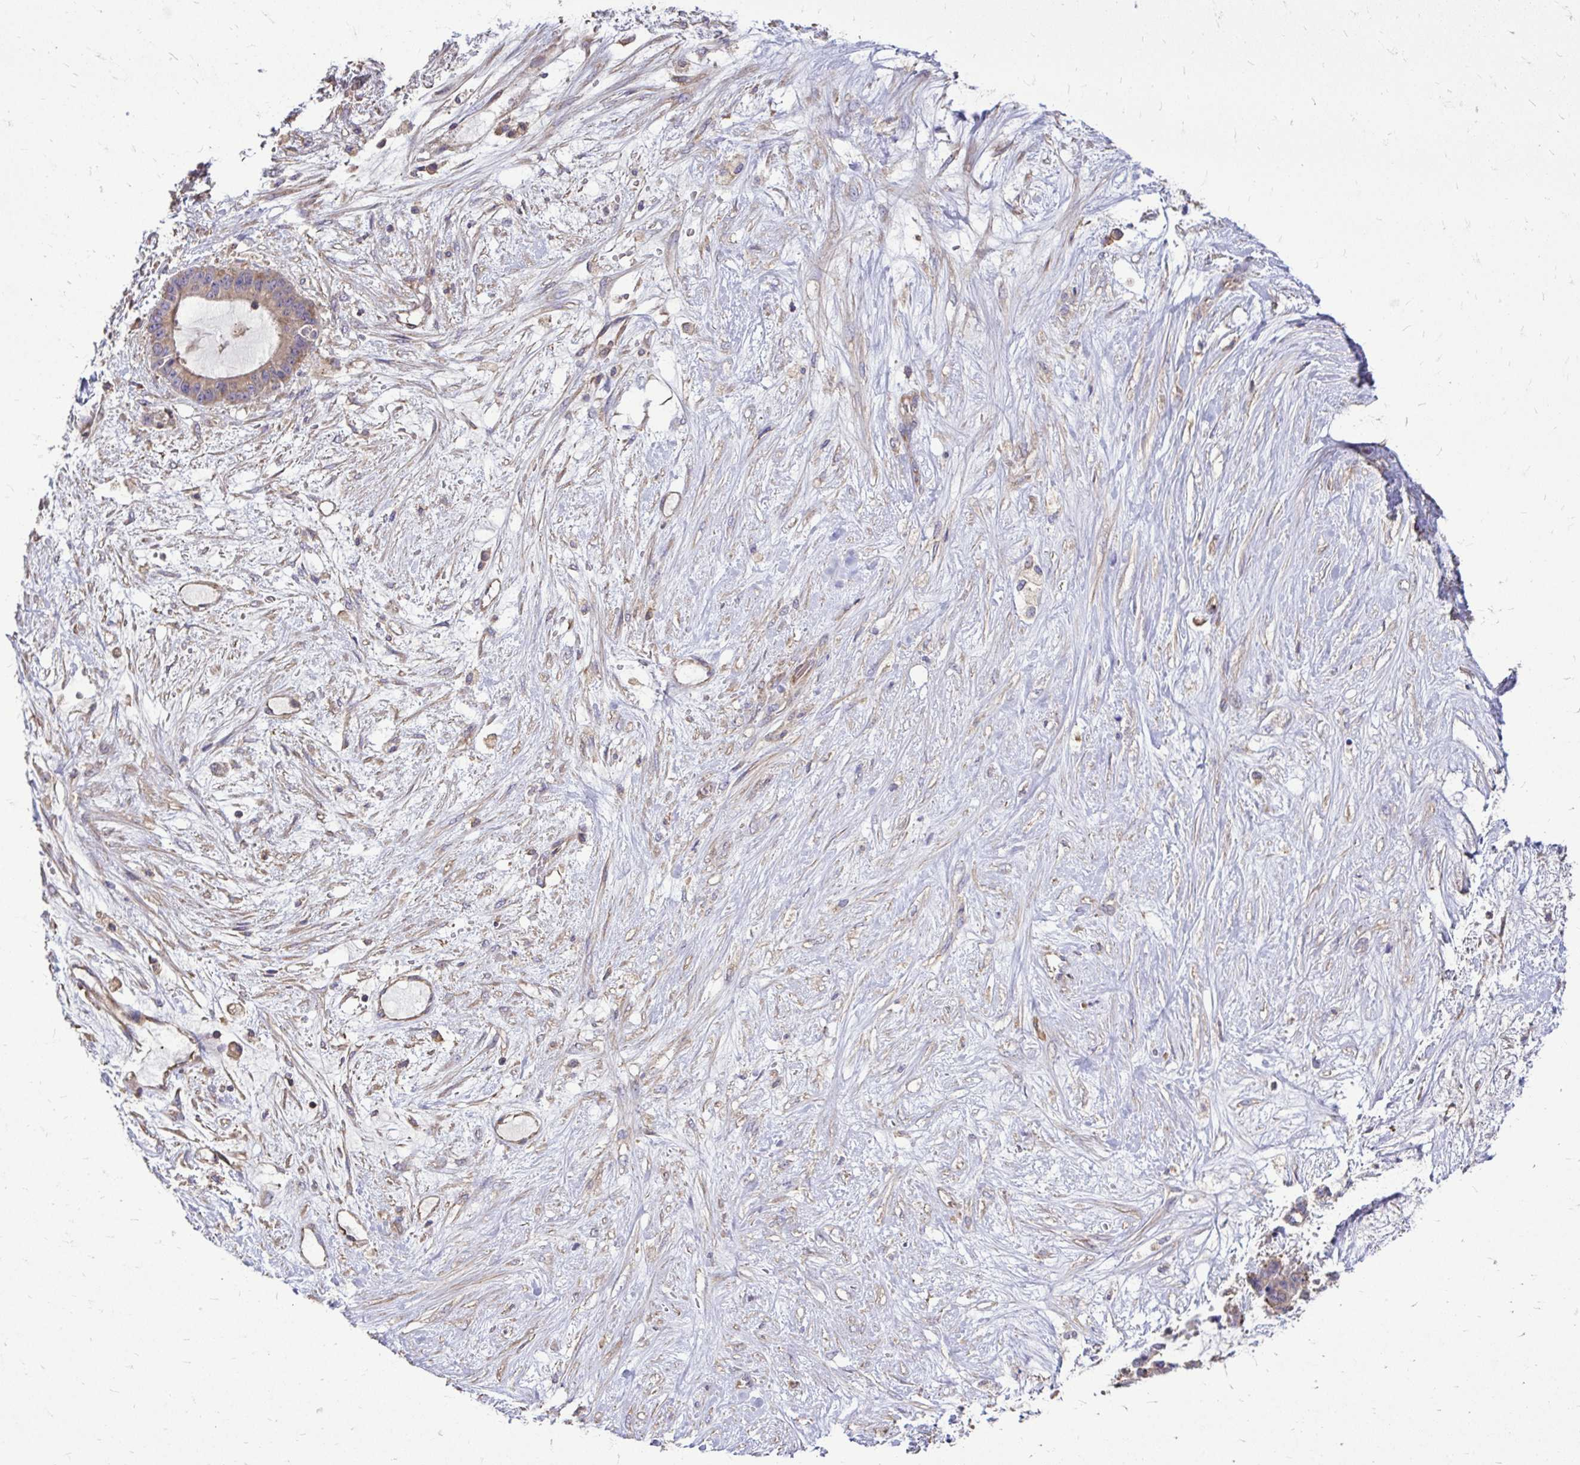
{"staining": {"intensity": "weak", "quantity": ">75%", "location": "cytoplasmic/membranous"}, "tissue": "liver cancer", "cell_type": "Tumor cells", "image_type": "cancer", "snomed": [{"axis": "morphology", "description": "Normal tissue, NOS"}, {"axis": "morphology", "description": "Cholangiocarcinoma"}, {"axis": "topography", "description": "Liver"}, {"axis": "topography", "description": "Peripheral nerve tissue"}], "caption": "IHC image of neoplastic tissue: human liver cholangiocarcinoma stained using immunohistochemistry (IHC) exhibits low levels of weak protein expression localized specifically in the cytoplasmic/membranous of tumor cells, appearing as a cytoplasmic/membranous brown color.", "gene": "FMR1", "patient": {"sex": "female", "age": 73}}